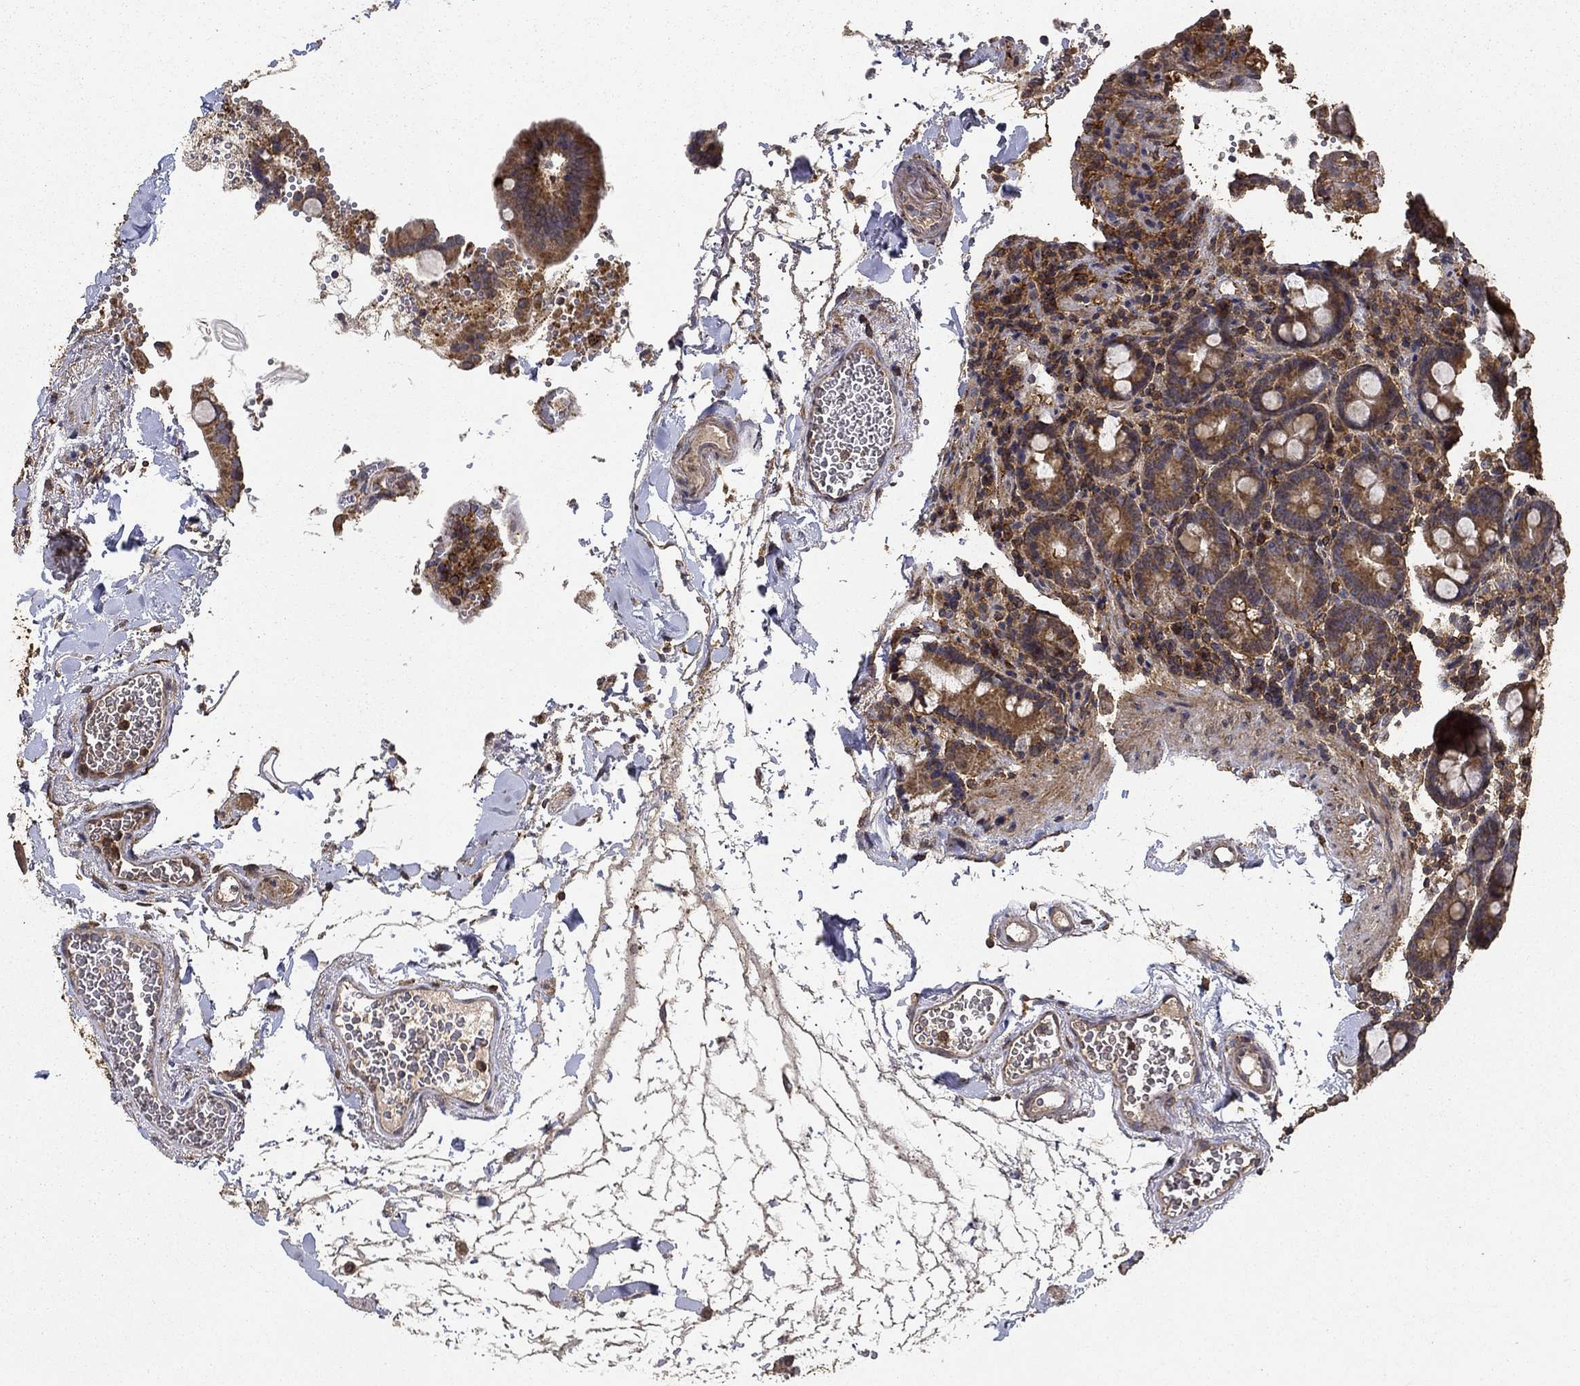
{"staining": {"intensity": "strong", "quantity": "25%-75%", "location": "cytoplasmic/membranous"}, "tissue": "duodenum", "cell_type": "Glandular cells", "image_type": "normal", "snomed": [{"axis": "morphology", "description": "Normal tissue, NOS"}, {"axis": "topography", "description": "Duodenum"}], "caption": "Immunohistochemical staining of benign human duodenum shows strong cytoplasmic/membranous protein positivity in approximately 25%-75% of glandular cells.", "gene": "IFRD1", "patient": {"sex": "male", "age": 59}}